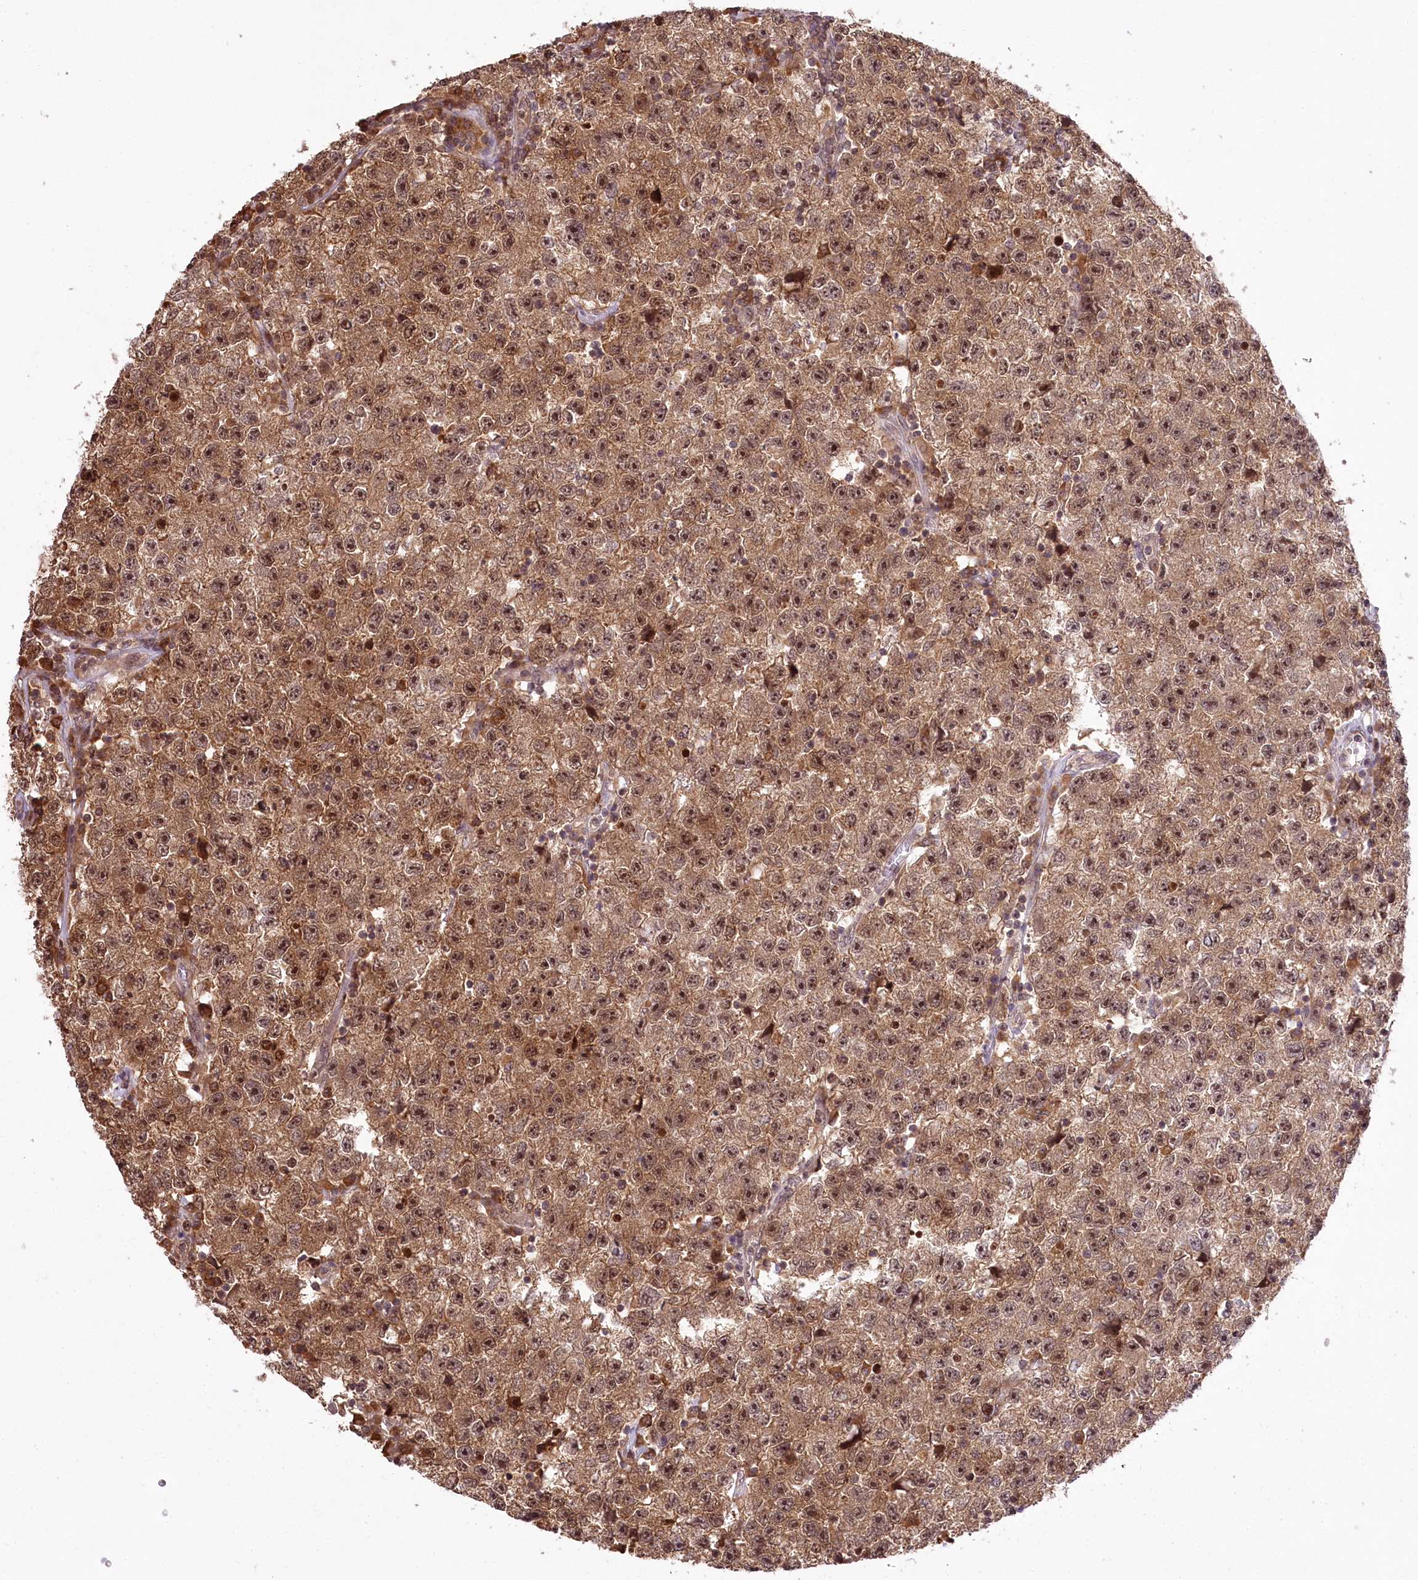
{"staining": {"intensity": "moderate", "quantity": ">75%", "location": "cytoplasmic/membranous,nuclear"}, "tissue": "testis cancer", "cell_type": "Tumor cells", "image_type": "cancer", "snomed": [{"axis": "morphology", "description": "Seminoma, NOS"}, {"axis": "topography", "description": "Testis"}], "caption": "Protein staining exhibits moderate cytoplasmic/membranous and nuclear staining in approximately >75% of tumor cells in testis seminoma. The protein is shown in brown color, while the nuclei are stained blue.", "gene": "SERGEF", "patient": {"sex": "male", "age": 22}}